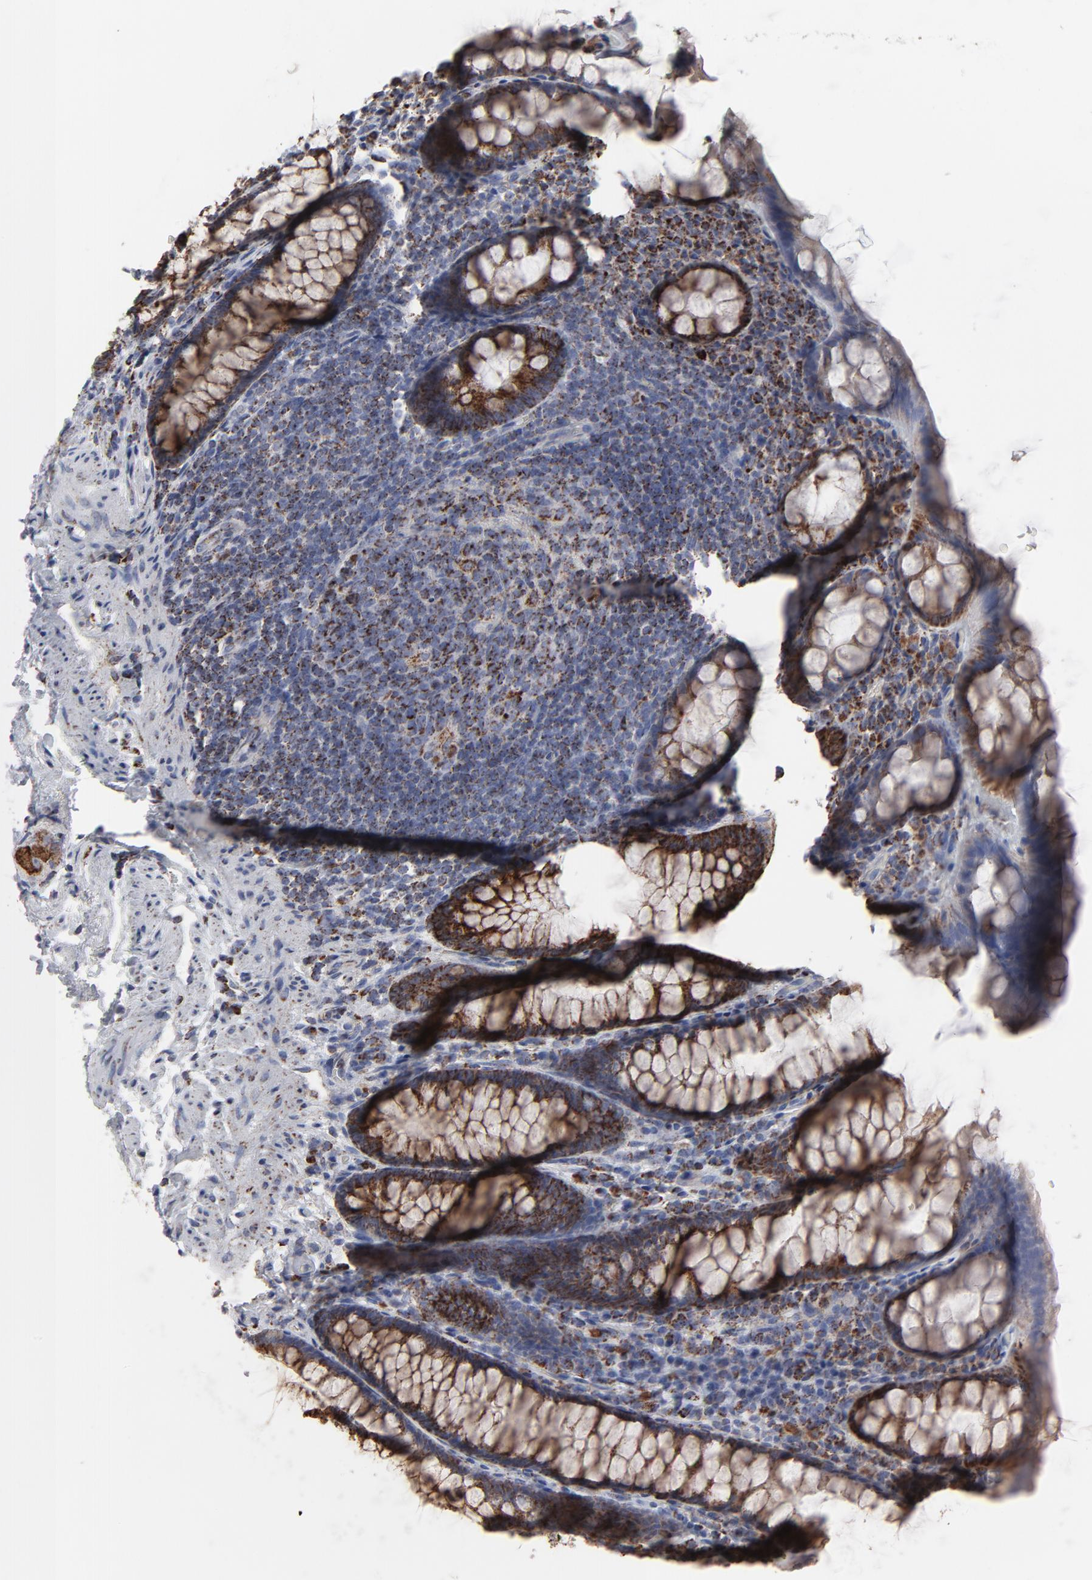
{"staining": {"intensity": "moderate", "quantity": ">75%", "location": "cytoplasmic/membranous"}, "tissue": "rectum", "cell_type": "Glandular cells", "image_type": "normal", "snomed": [{"axis": "morphology", "description": "Normal tissue, NOS"}, {"axis": "topography", "description": "Rectum"}], "caption": "A high-resolution histopathology image shows immunohistochemistry staining of unremarkable rectum, which shows moderate cytoplasmic/membranous expression in approximately >75% of glandular cells.", "gene": "TXNRD2", "patient": {"sex": "male", "age": 92}}